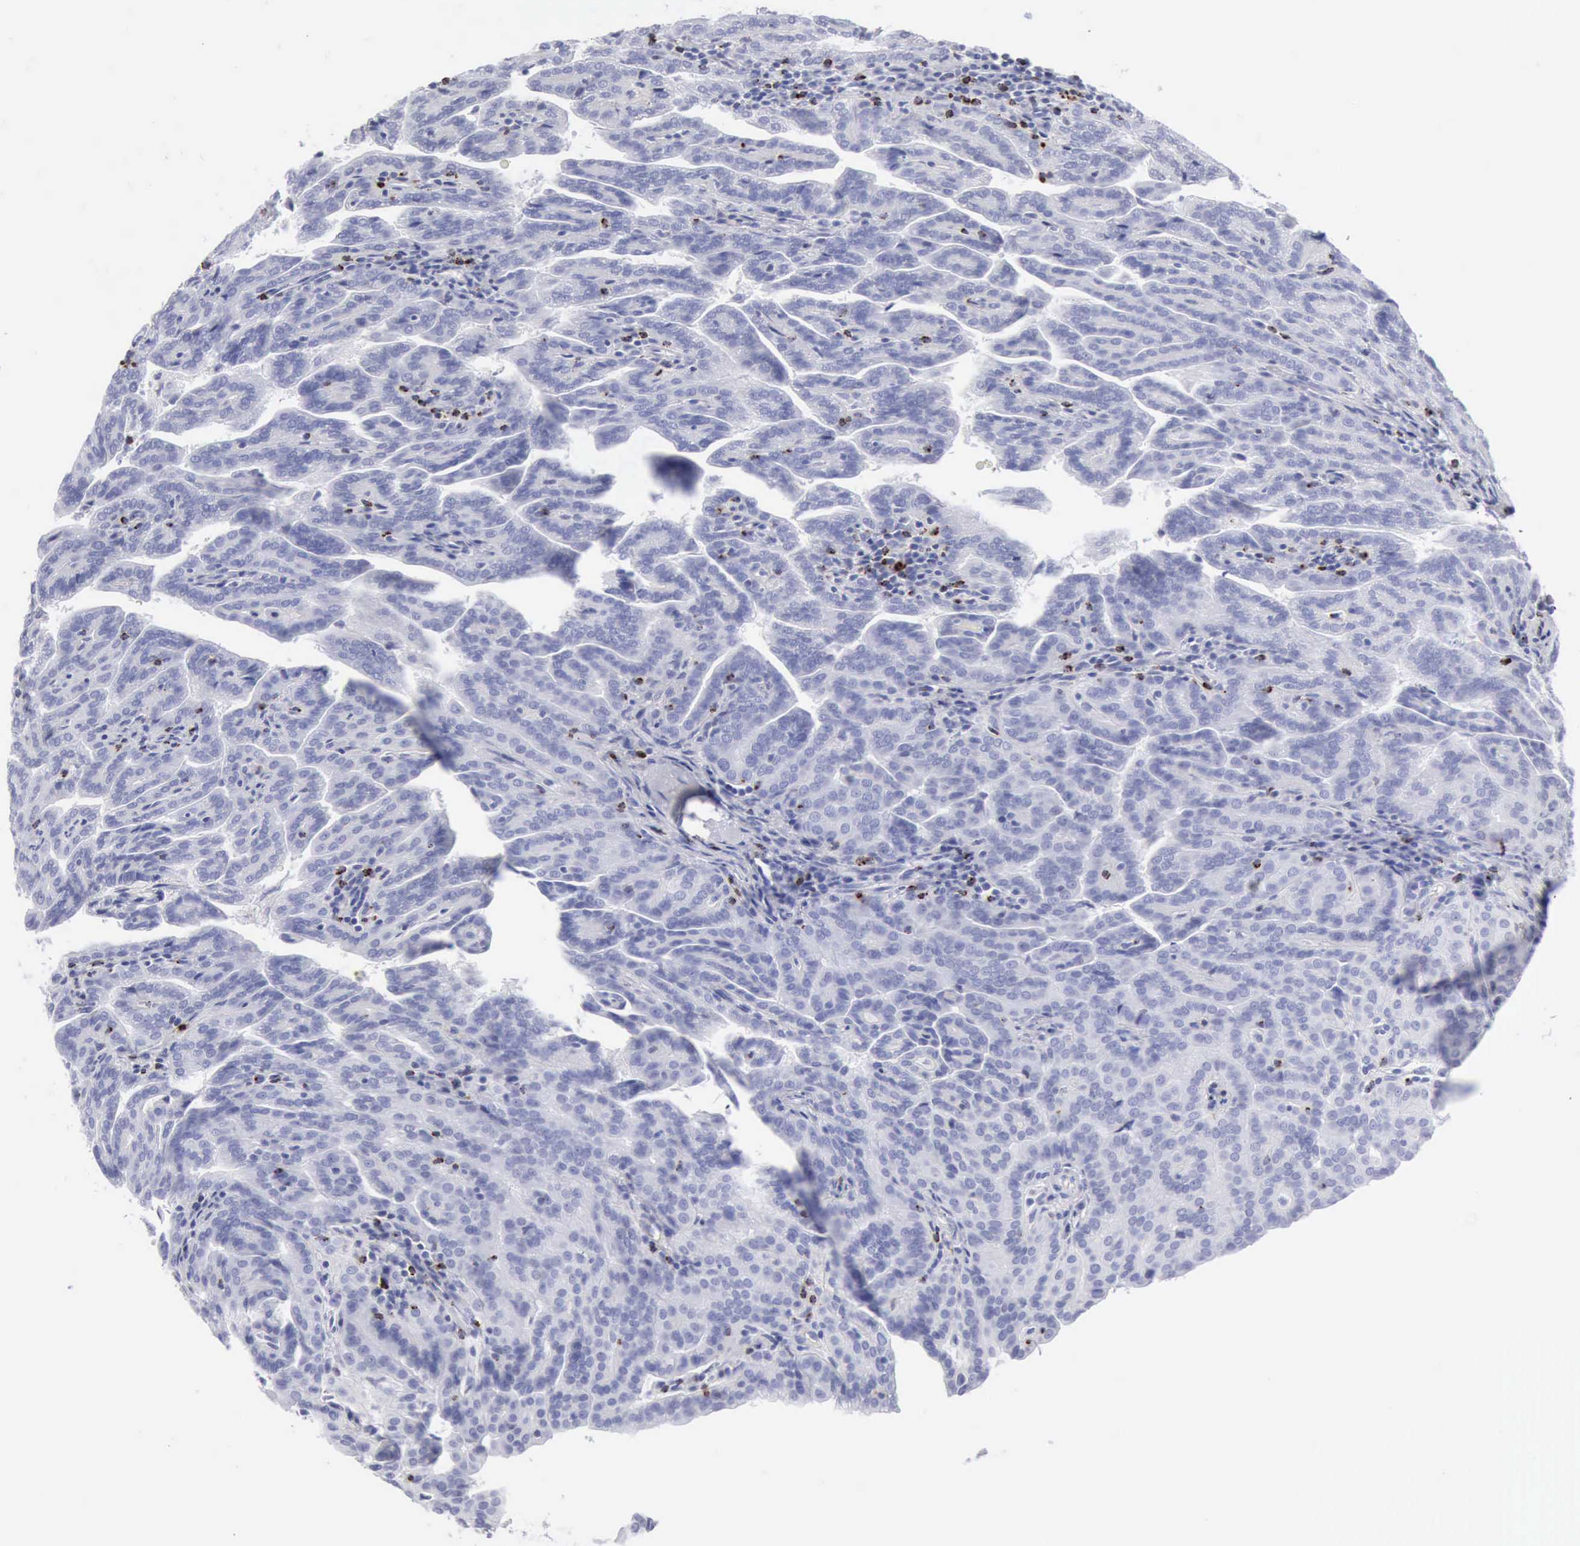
{"staining": {"intensity": "negative", "quantity": "none", "location": "none"}, "tissue": "renal cancer", "cell_type": "Tumor cells", "image_type": "cancer", "snomed": [{"axis": "morphology", "description": "Adenocarcinoma, NOS"}, {"axis": "topography", "description": "Kidney"}], "caption": "IHC image of neoplastic tissue: renal cancer stained with DAB displays no significant protein expression in tumor cells. The staining is performed using DAB (3,3'-diaminobenzidine) brown chromogen with nuclei counter-stained in using hematoxylin.", "gene": "GZMB", "patient": {"sex": "male", "age": 61}}